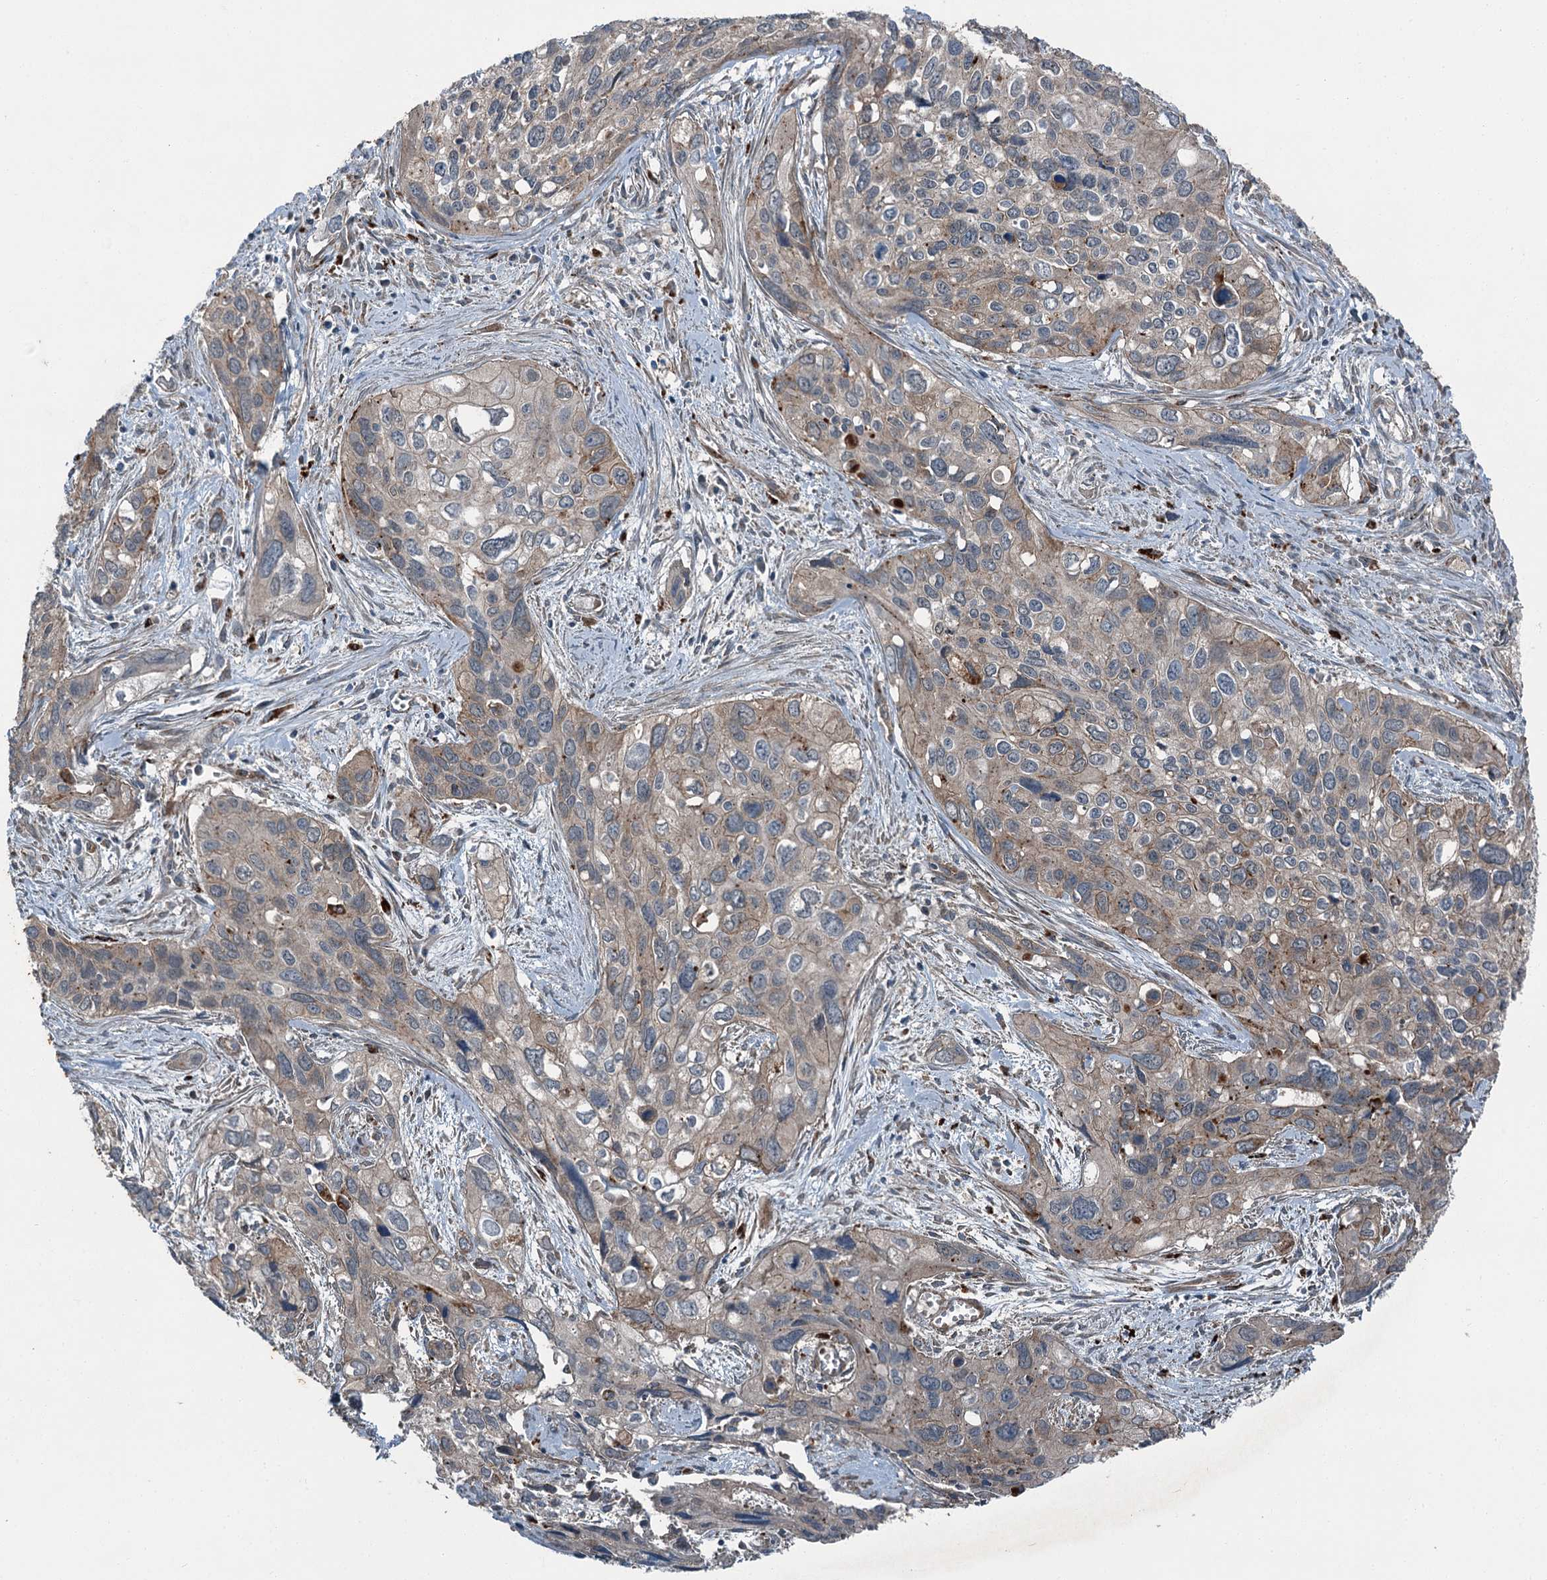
{"staining": {"intensity": "weak", "quantity": "25%-75%", "location": "cytoplasmic/membranous"}, "tissue": "cervical cancer", "cell_type": "Tumor cells", "image_type": "cancer", "snomed": [{"axis": "morphology", "description": "Squamous cell carcinoma, NOS"}, {"axis": "topography", "description": "Cervix"}], "caption": "Tumor cells show low levels of weak cytoplasmic/membranous positivity in about 25%-75% of cells in human cervical cancer. (Stains: DAB (3,3'-diaminobenzidine) in brown, nuclei in blue, Microscopy: brightfield microscopy at high magnification).", "gene": "AXL", "patient": {"sex": "female", "age": 55}}